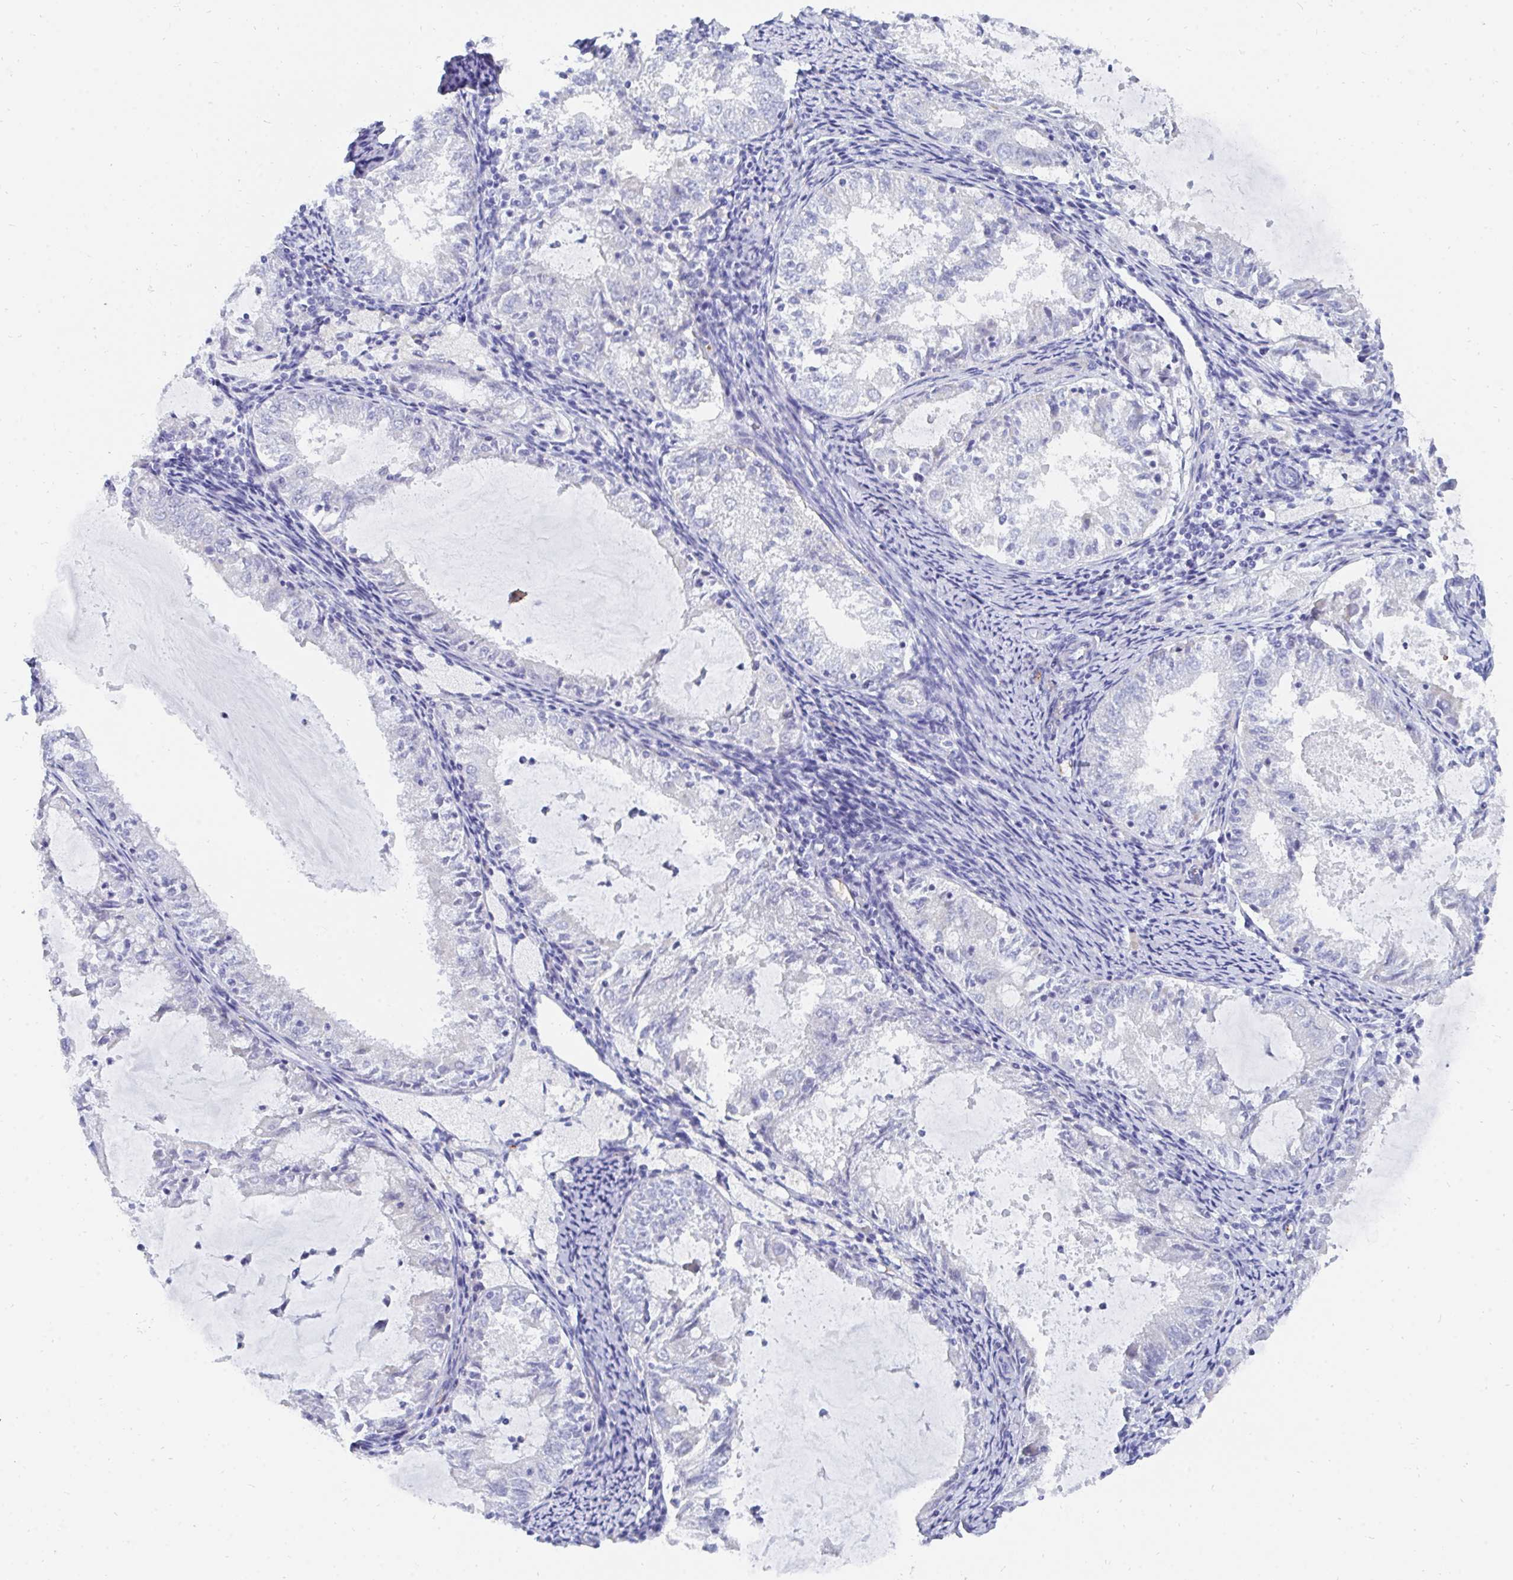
{"staining": {"intensity": "negative", "quantity": "none", "location": "none"}, "tissue": "endometrial cancer", "cell_type": "Tumor cells", "image_type": "cancer", "snomed": [{"axis": "morphology", "description": "Adenocarcinoma, NOS"}, {"axis": "topography", "description": "Endometrium"}], "caption": "A photomicrograph of endometrial cancer stained for a protein shows no brown staining in tumor cells. Nuclei are stained in blue.", "gene": "MROH2B", "patient": {"sex": "female", "age": 57}}